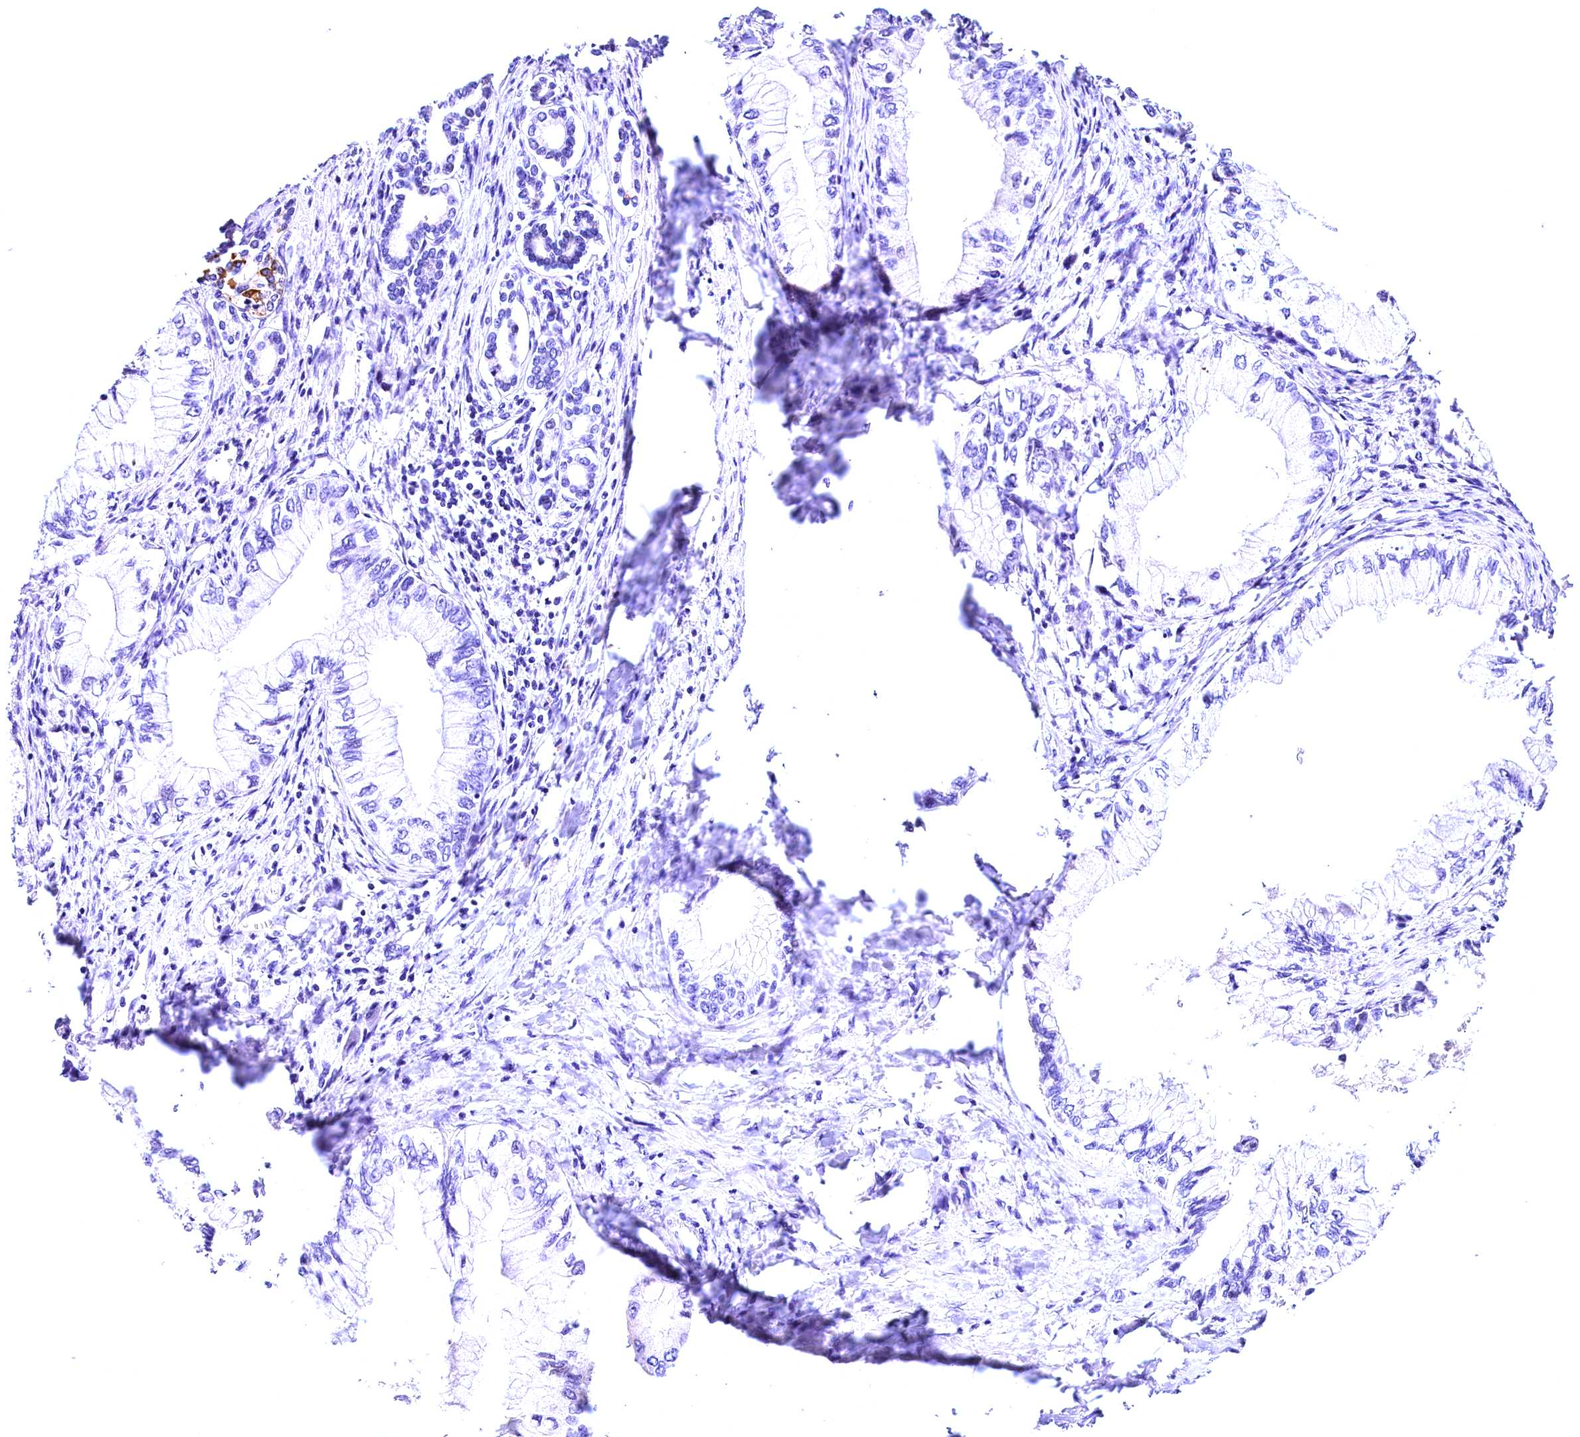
{"staining": {"intensity": "negative", "quantity": "none", "location": "none"}, "tissue": "pancreatic cancer", "cell_type": "Tumor cells", "image_type": "cancer", "snomed": [{"axis": "morphology", "description": "Adenocarcinoma, NOS"}, {"axis": "topography", "description": "Pancreas"}], "caption": "Immunohistochemistry (IHC) micrograph of human pancreatic cancer stained for a protein (brown), which displays no positivity in tumor cells. (DAB (3,3'-diaminobenzidine) immunohistochemistry, high magnification).", "gene": "ARMC6", "patient": {"sex": "male", "age": 48}}